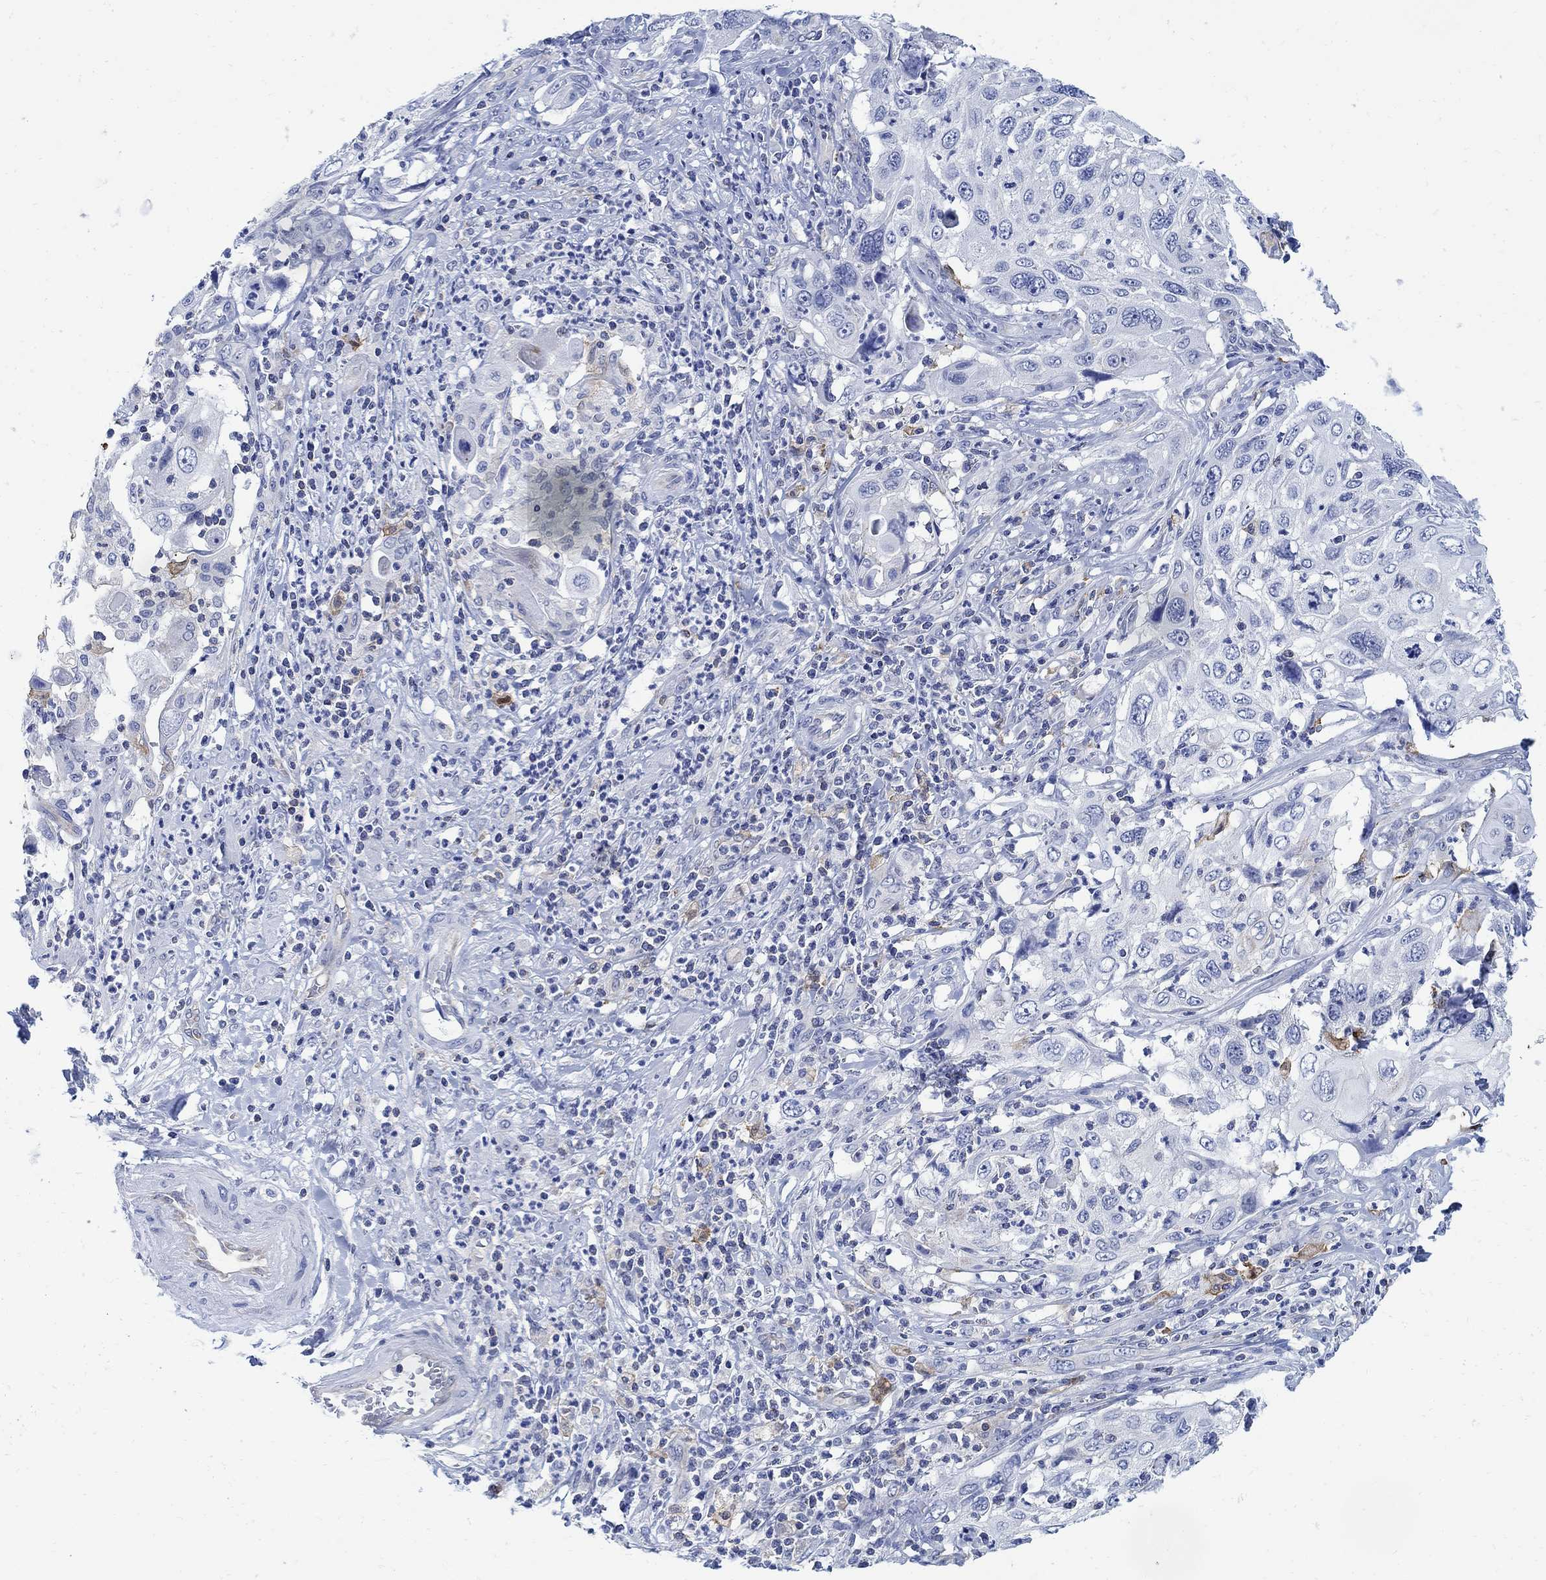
{"staining": {"intensity": "negative", "quantity": "none", "location": "none"}, "tissue": "cervical cancer", "cell_type": "Tumor cells", "image_type": "cancer", "snomed": [{"axis": "morphology", "description": "Squamous cell carcinoma, NOS"}, {"axis": "topography", "description": "Cervix"}], "caption": "Immunohistochemical staining of human squamous cell carcinoma (cervical) exhibits no significant expression in tumor cells.", "gene": "PHF21B", "patient": {"sex": "female", "age": 70}}